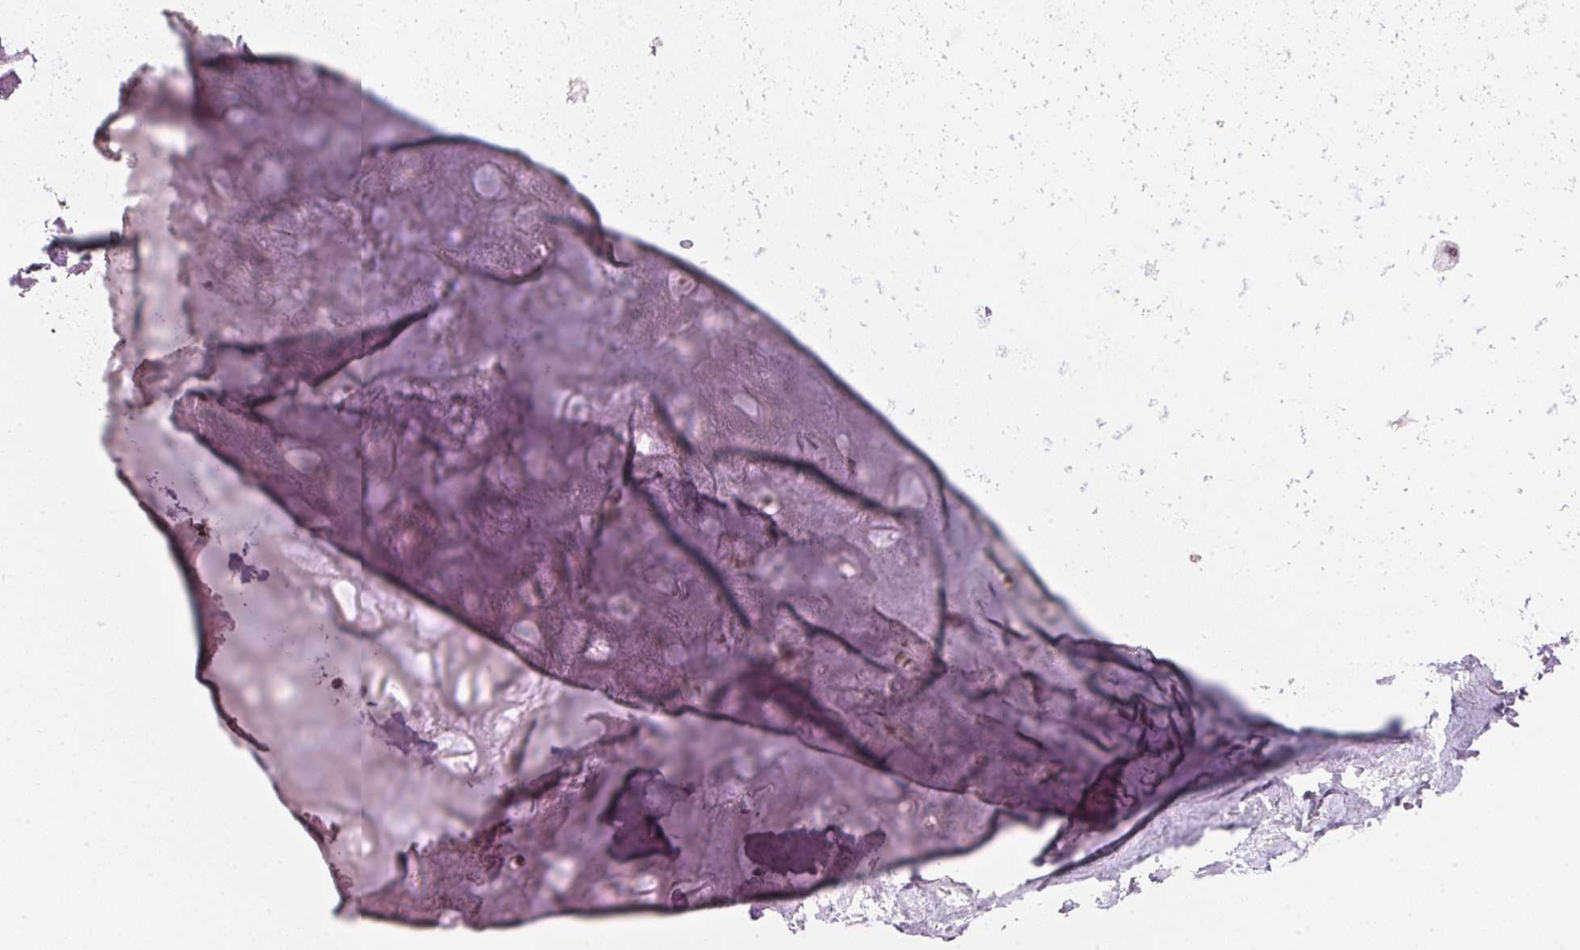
{"staining": {"intensity": "negative", "quantity": "none", "location": "none"}, "tissue": "adipose tissue", "cell_type": "Adipocytes", "image_type": "normal", "snomed": [{"axis": "morphology", "description": "Normal tissue, NOS"}, {"axis": "topography", "description": "Cartilage tissue"}], "caption": "Immunohistochemical staining of benign human adipose tissue demonstrates no significant positivity in adipocytes. (DAB (3,3'-diaminobenzidine) immunohistochemistry, high magnification).", "gene": "KAT6A", "patient": {"sex": "male", "age": 57}}